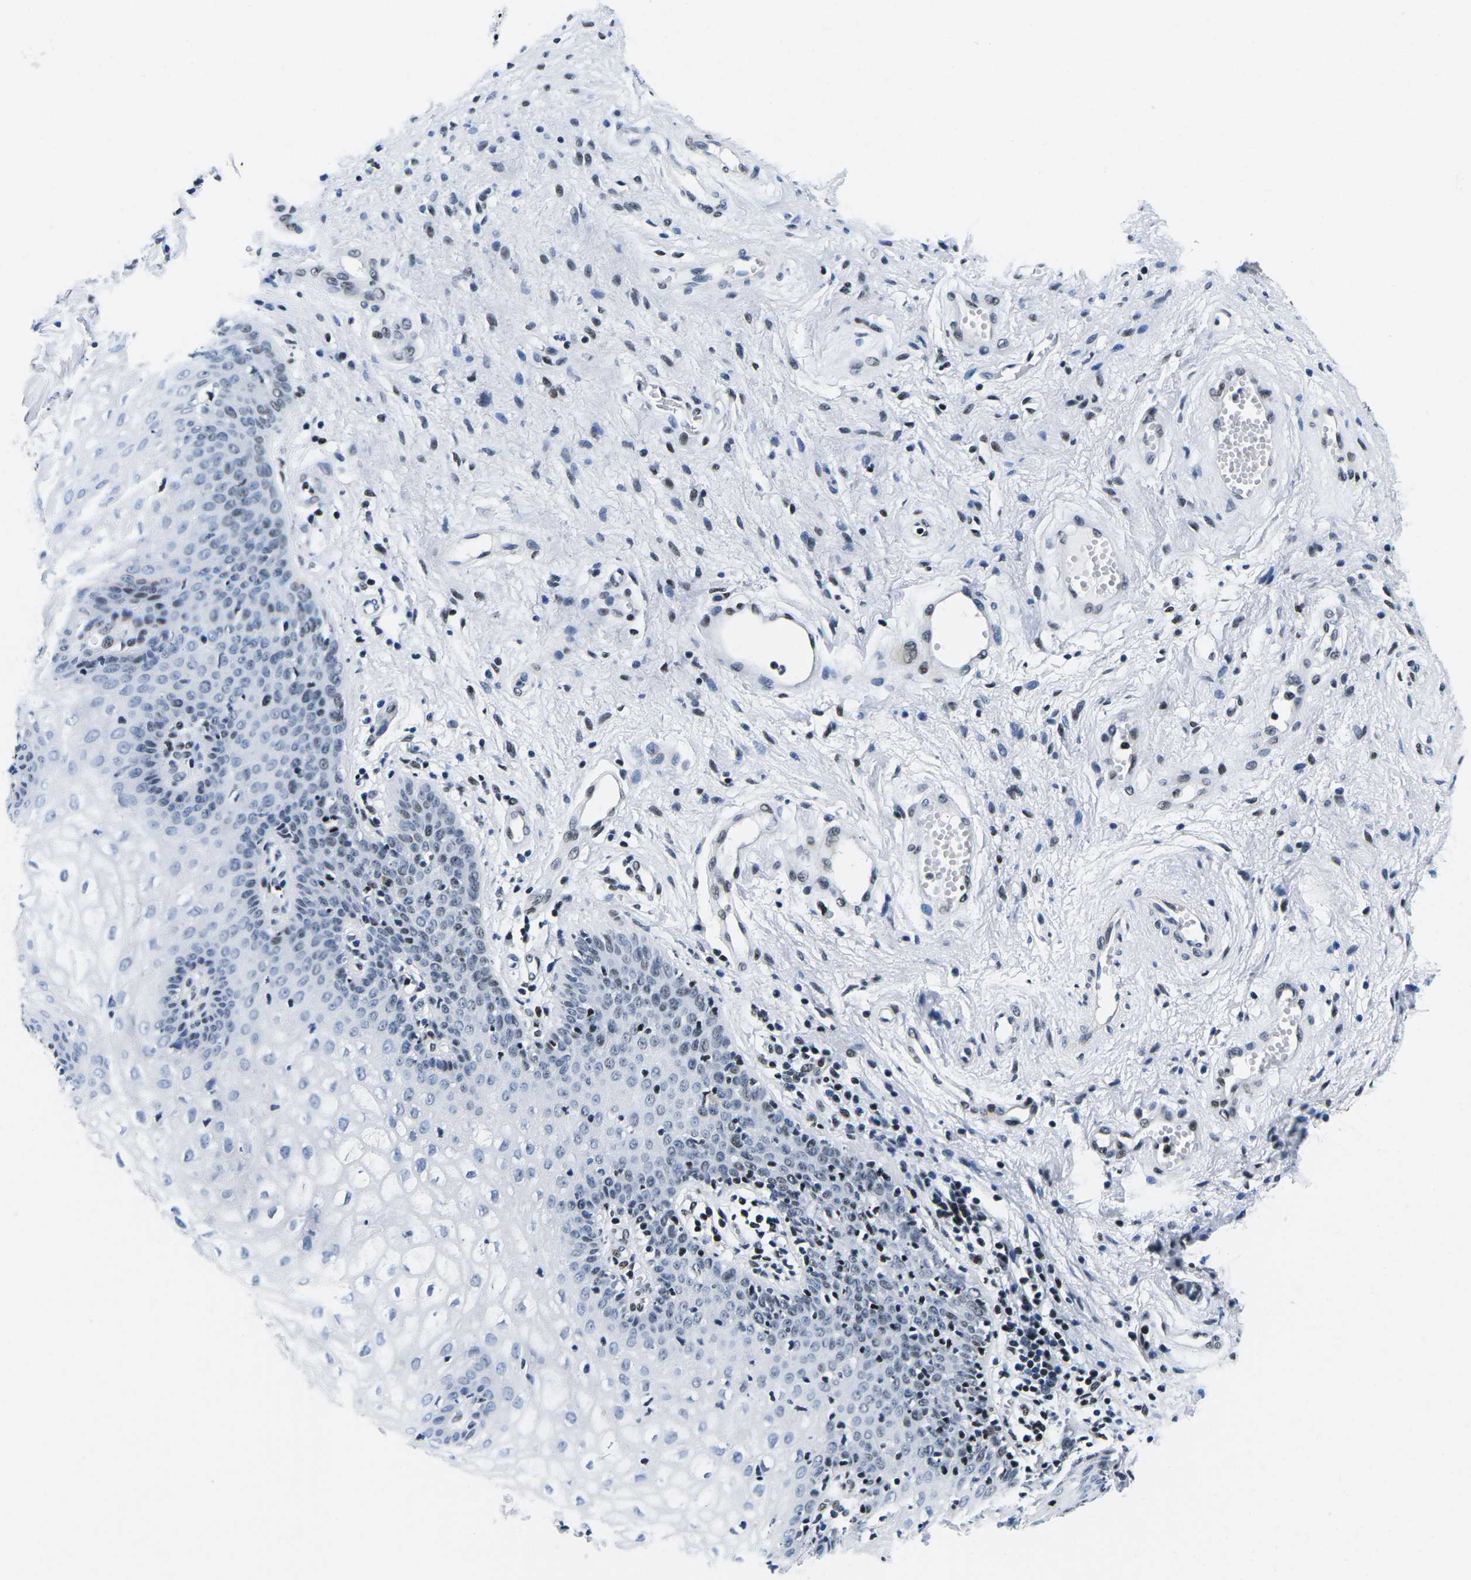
{"staining": {"intensity": "moderate", "quantity": "<25%", "location": "nuclear"}, "tissue": "vagina", "cell_type": "Squamous epithelial cells", "image_type": "normal", "snomed": [{"axis": "morphology", "description": "Normal tissue, NOS"}, {"axis": "topography", "description": "Vagina"}], "caption": "A brown stain labels moderate nuclear staining of a protein in squamous epithelial cells of benign human vagina.", "gene": "ATF1", "patient": {"sex": "female", "age": 34}}